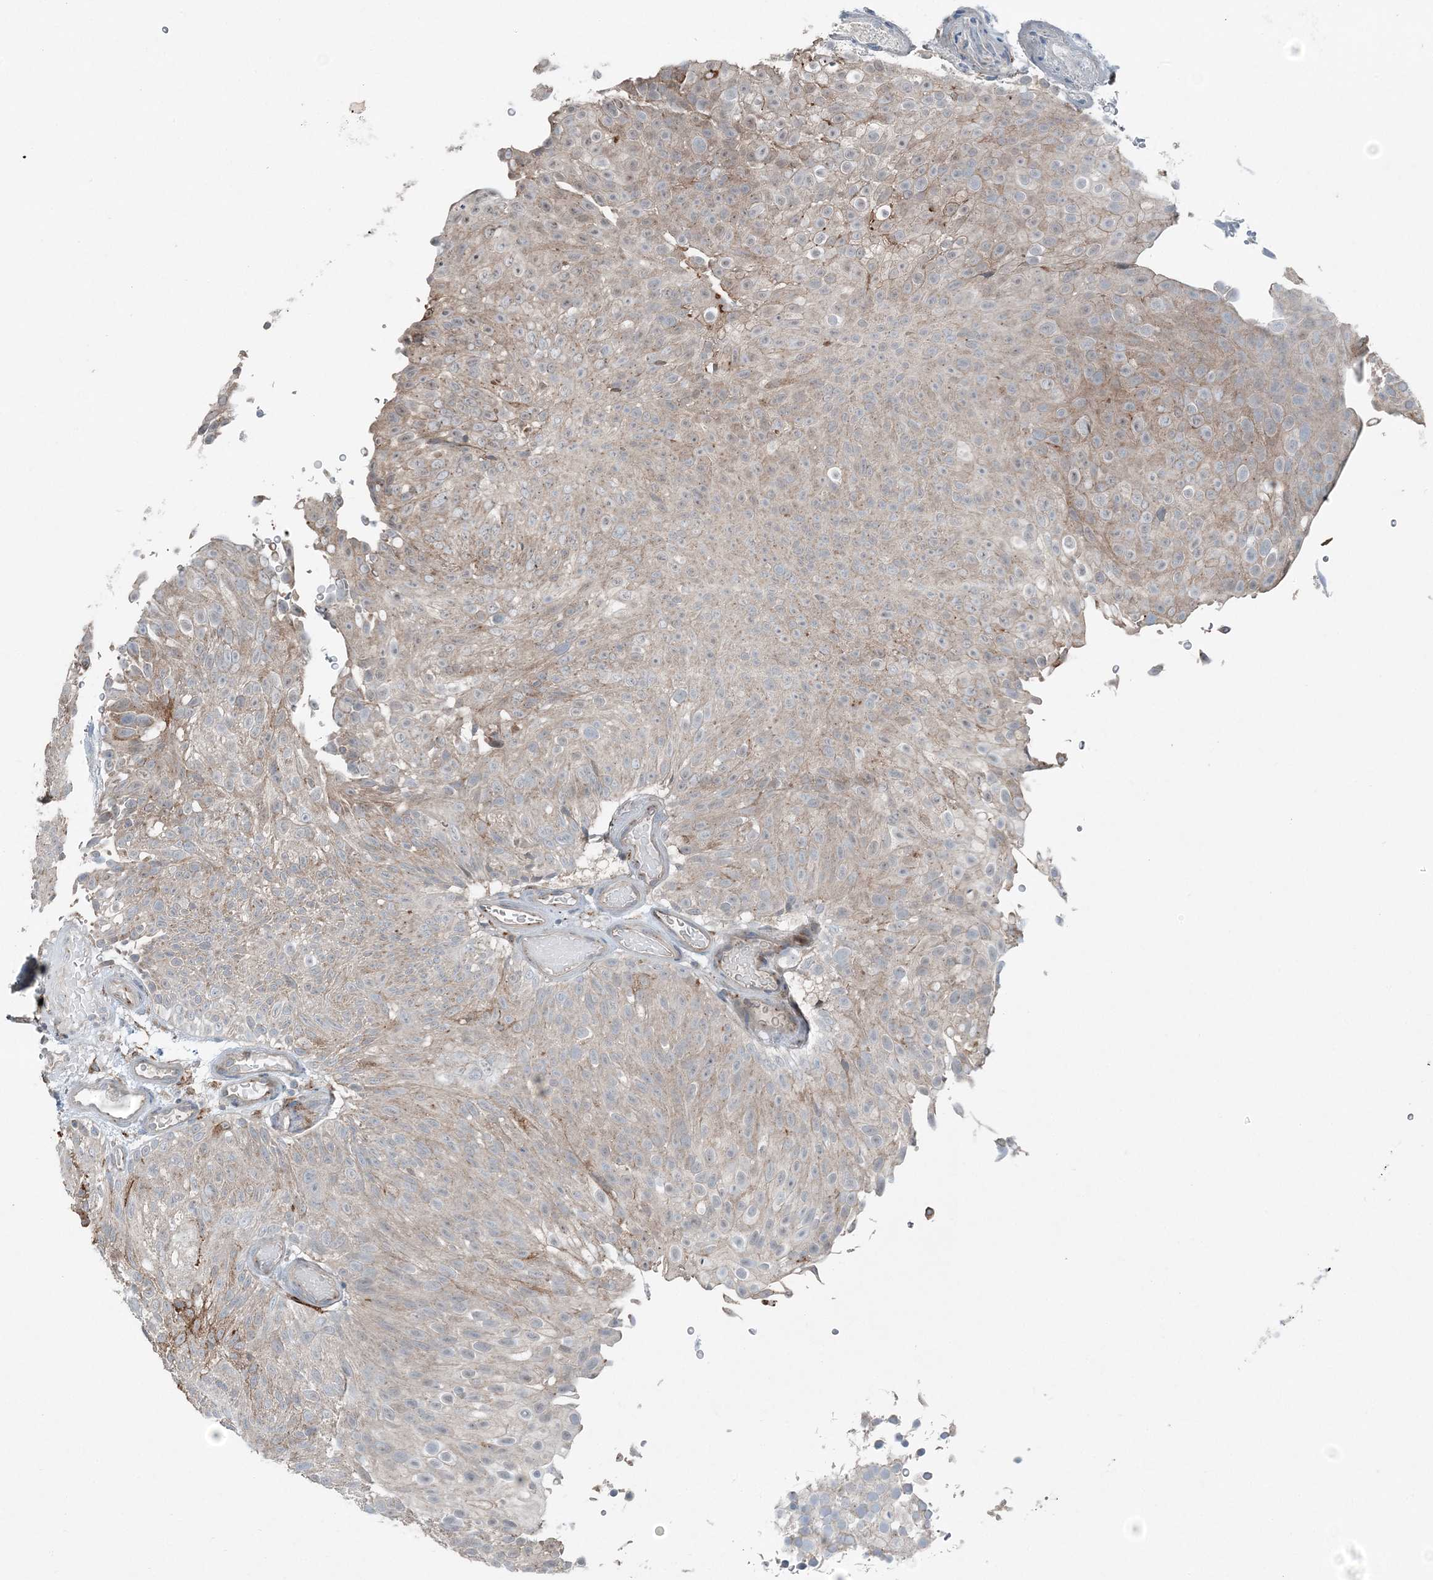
{"staining": {"intensity": "weak", "quantity": "25%-75%", "location": "cytoplasmic/membranous"}, "tissue": "urothelial cancer", "cell_type": "Tumor cells", "image_type": "cancer", "snomed": [{"axis": "morphology", "description": "Urothelial carcinoma, Low grade"}, {"axis": "topography", "description": "Urinary bladder"}], "caption": "This is an image of IHC staining of urothelial cancer, which shows weak expression in the cytoplasmic/membranous of tumor cells.", "gene": "KY", "patient": {"sex": "male", "age": 78}}